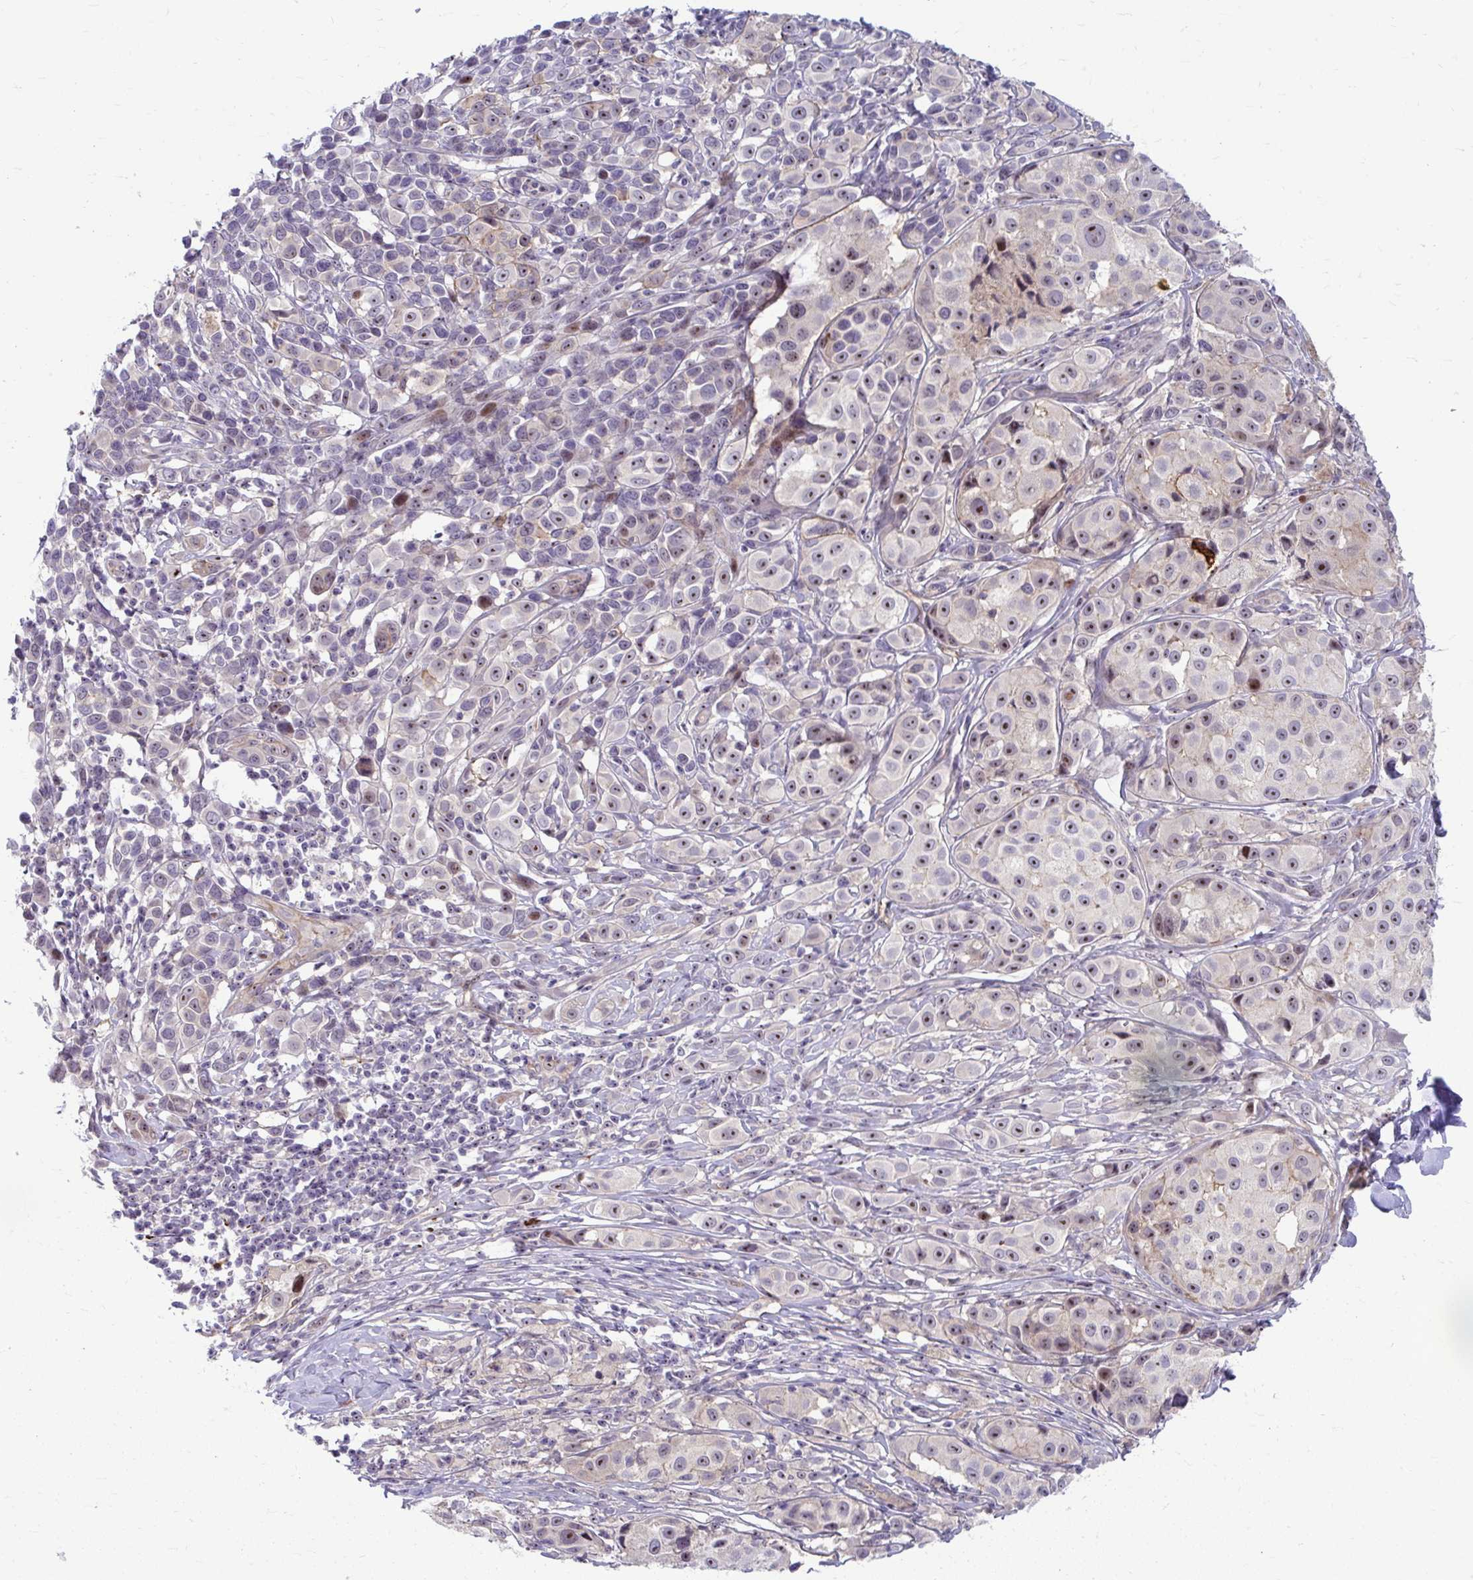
{"staining": {"intensity": "moderate", "quantity": "25%-75%", "location": "nuclear"}, "tissue": "melanoma", "cell_type": "Tumor cells", "image_type": "cancer", "snomed": [{"axis": "morphology", "description": "Malignant melanoma, NOS"}, {"axis": "topography", "description": "Skin"}], "caption": "Protein expression analysis of human melanoma reveals moderate nuclear staining in about 25%-75% of tumor cells.", "gene": "MUS81", "patient": {"sex": "male", "age": 39}}